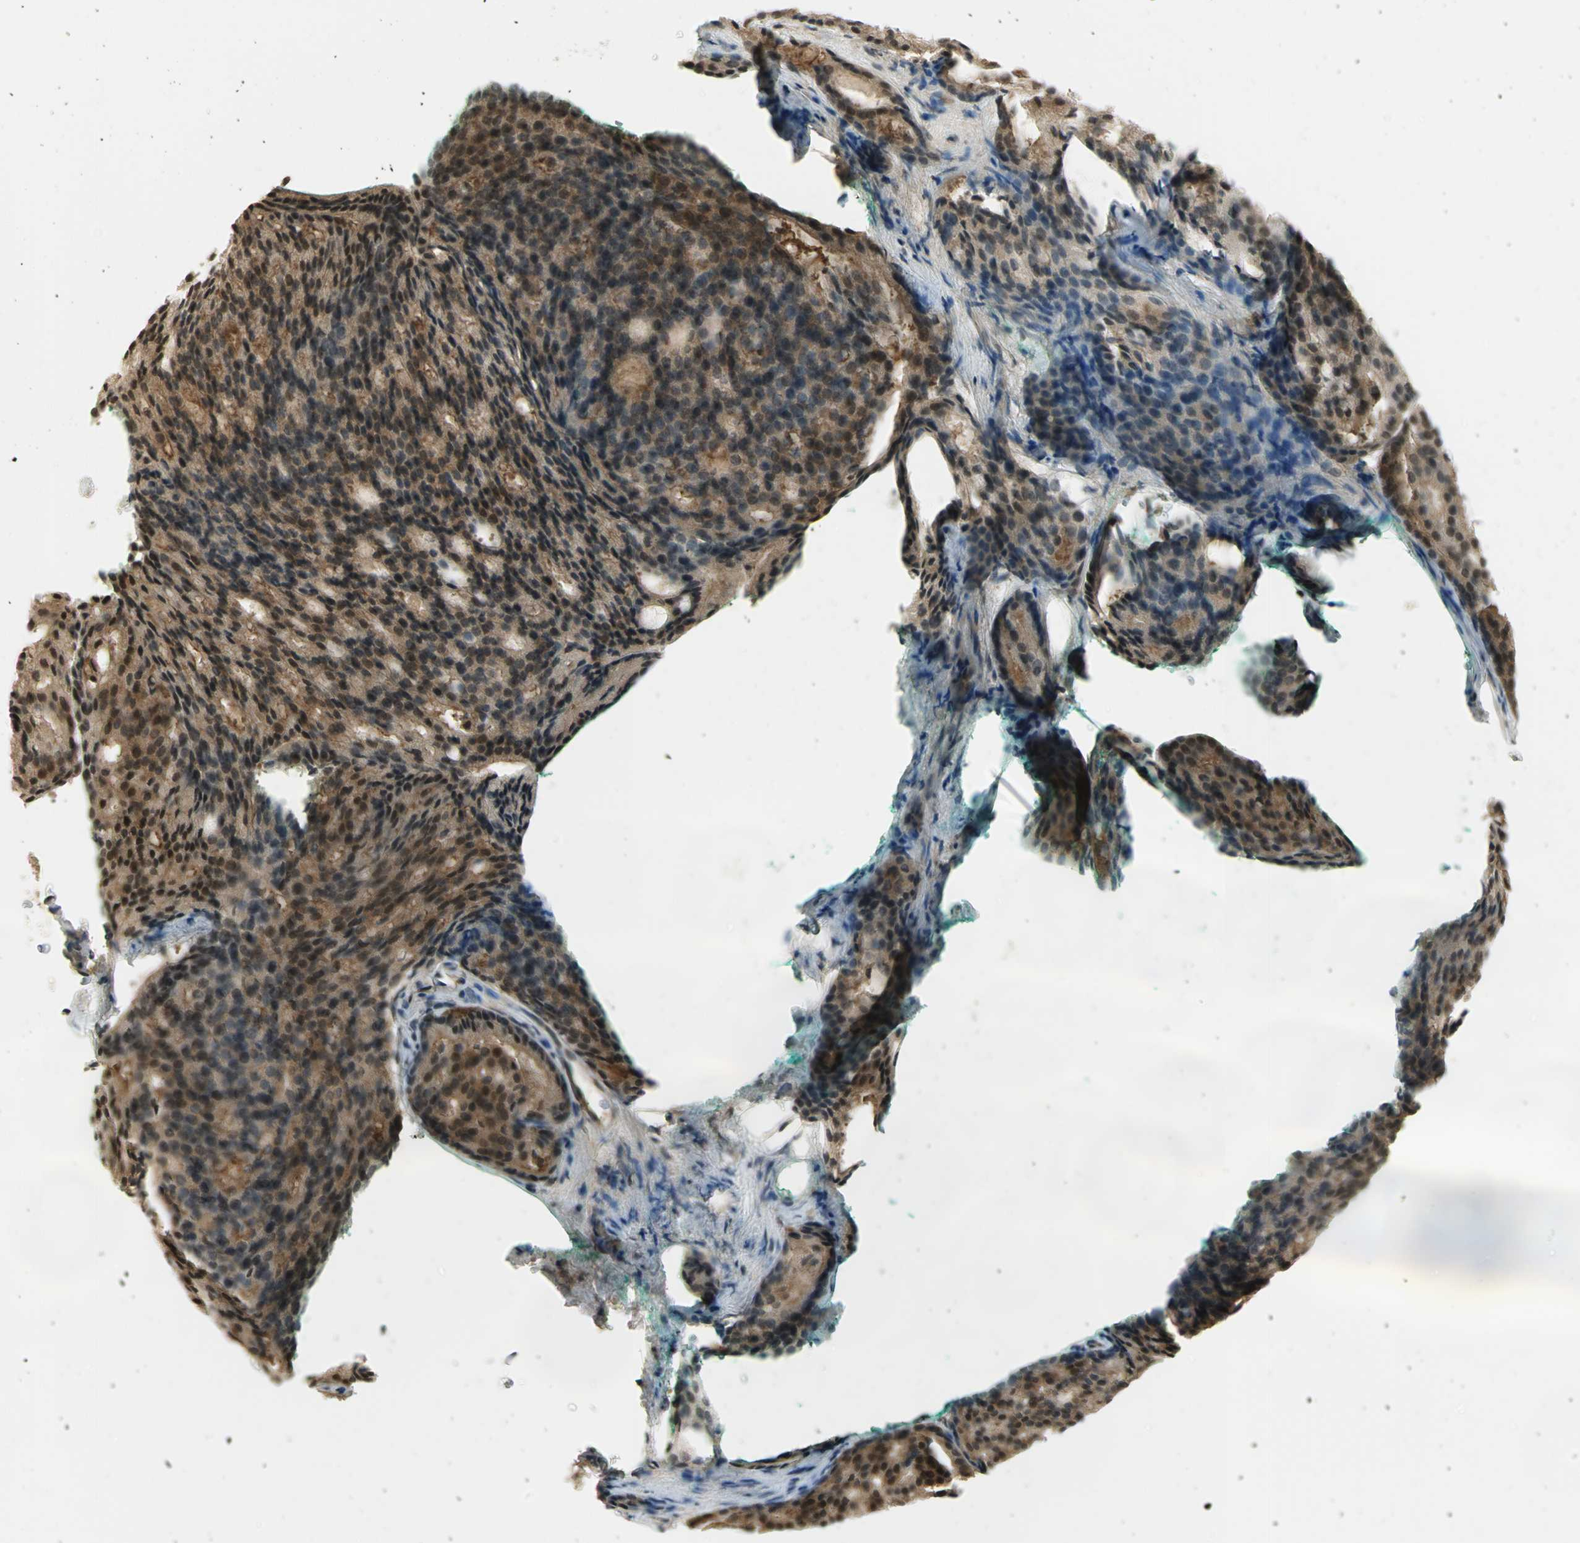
{"staining": {"intensity": "moderate", "quantity": ">75%", "location": "cytoplasmic/membranous,nuclear"}, "tissue": "prostate cancer", "cell_type": "Tumor cells", "image_type": "cancer", "snomed": [{"axis": "morphology", "description": "Adenocarcinoma, High grade"}, {"axis": "topography", "description": "Prostate"}], "caption": "High-grade adenocarcinoma (prostate) was stained to show a protein in brown. There is medium levels of moderate cytoplasmic/membranous and nuclear staining in about >75% of tumor cells. (IHC, brightfield microscopy, high magnification).", "gene": "CDC34", "patient": {"sex": "male", "age": 64}}